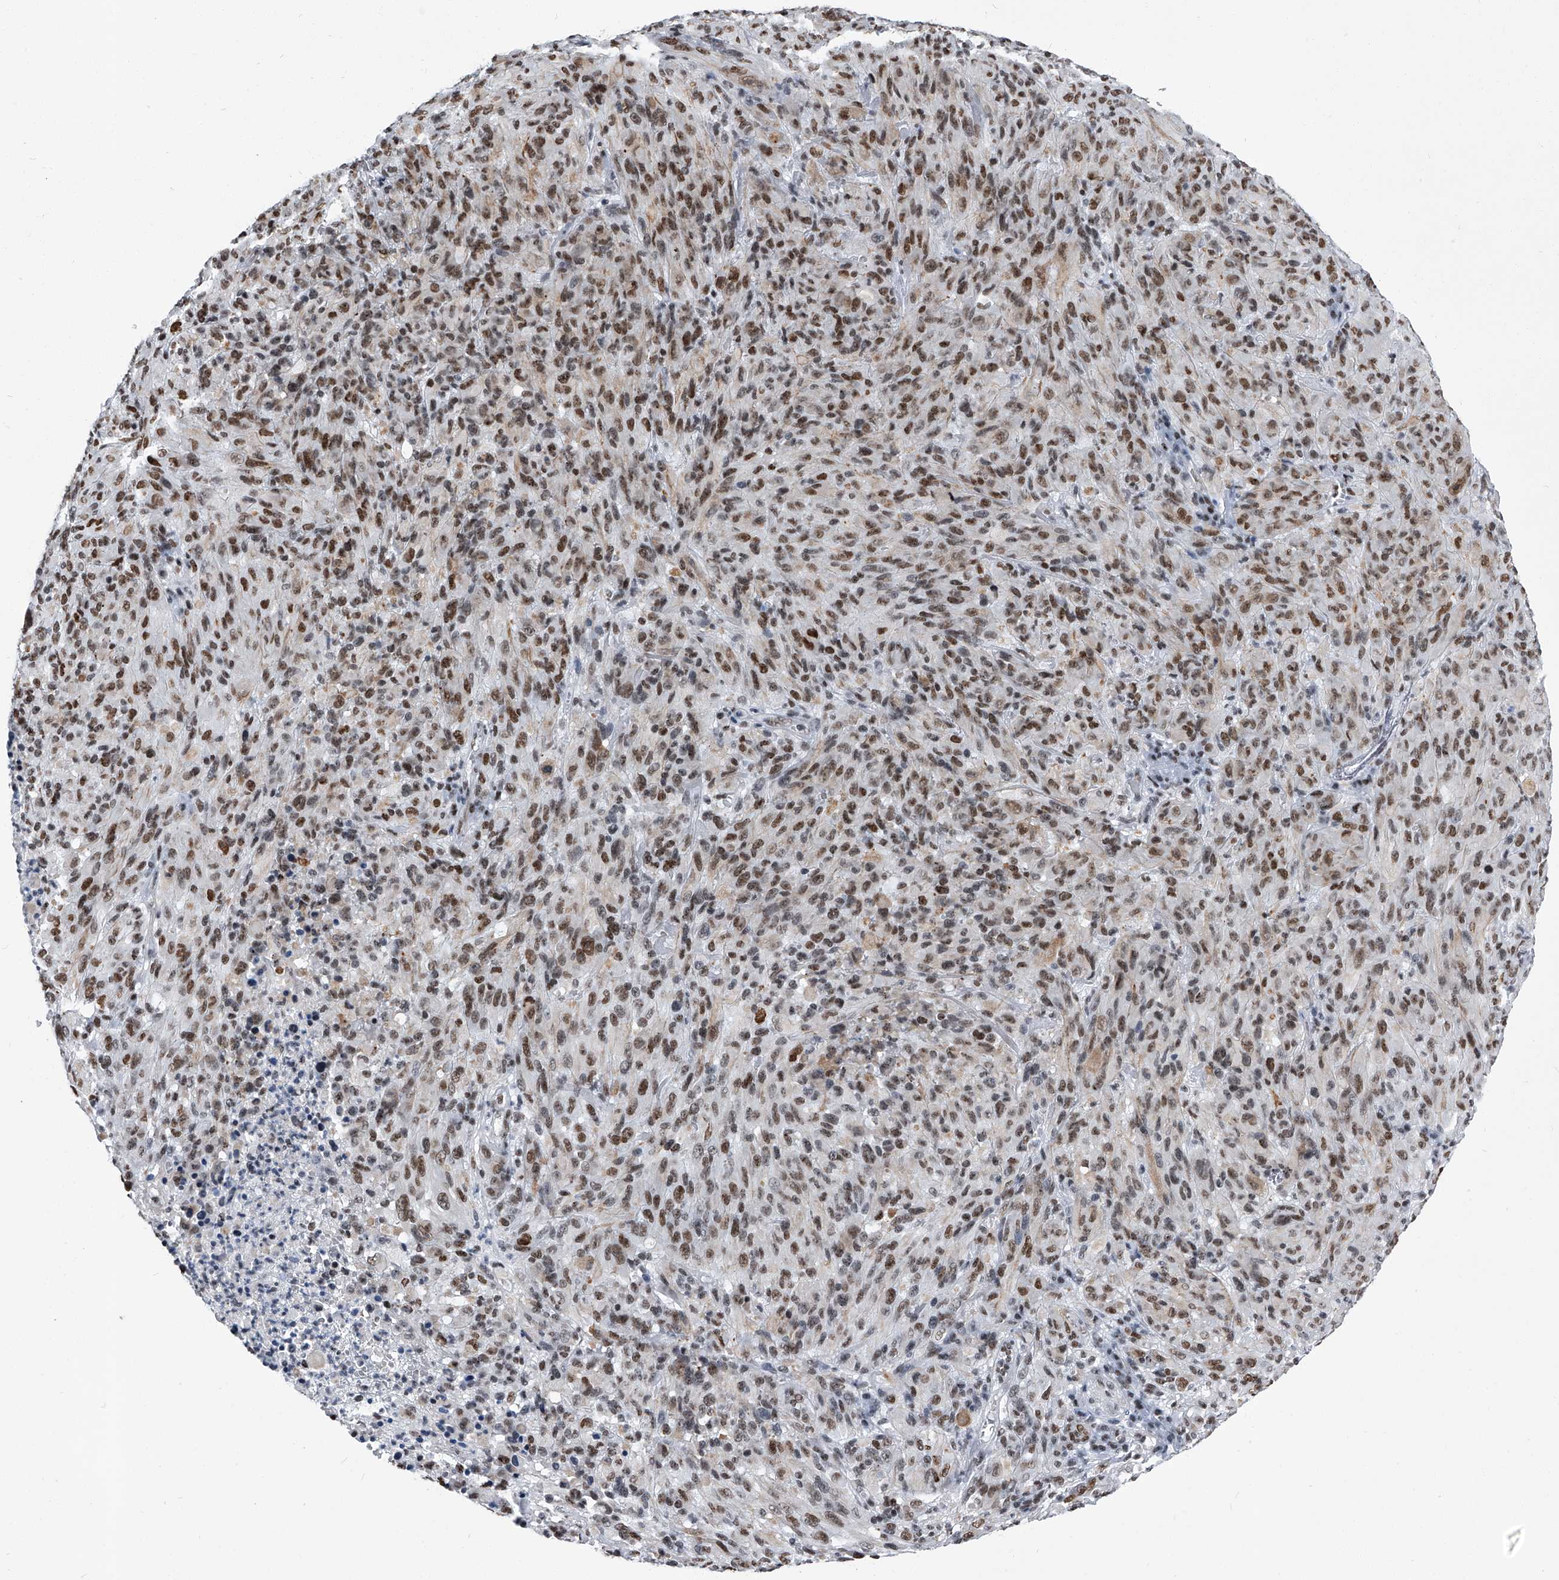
{"staining": {"intensity": "moderate", "quantity": ">75%", "location": "nuclear"}, "tissue": "melanoma", "cell_type": "Tumor cells", "image_type": "cancer", "snomed": [{"axis": "morphology", "description": "Malignant melanoma, NOS"}, {"axis": "topography", "description": "Skin of head"}], "caption": "A micrograph of malignant melanoma stained for a protein displays moderate nuclear brown staining in tumor cells.", "gene": "SIM2", "patient": {"sex": "male", "age": 96}}